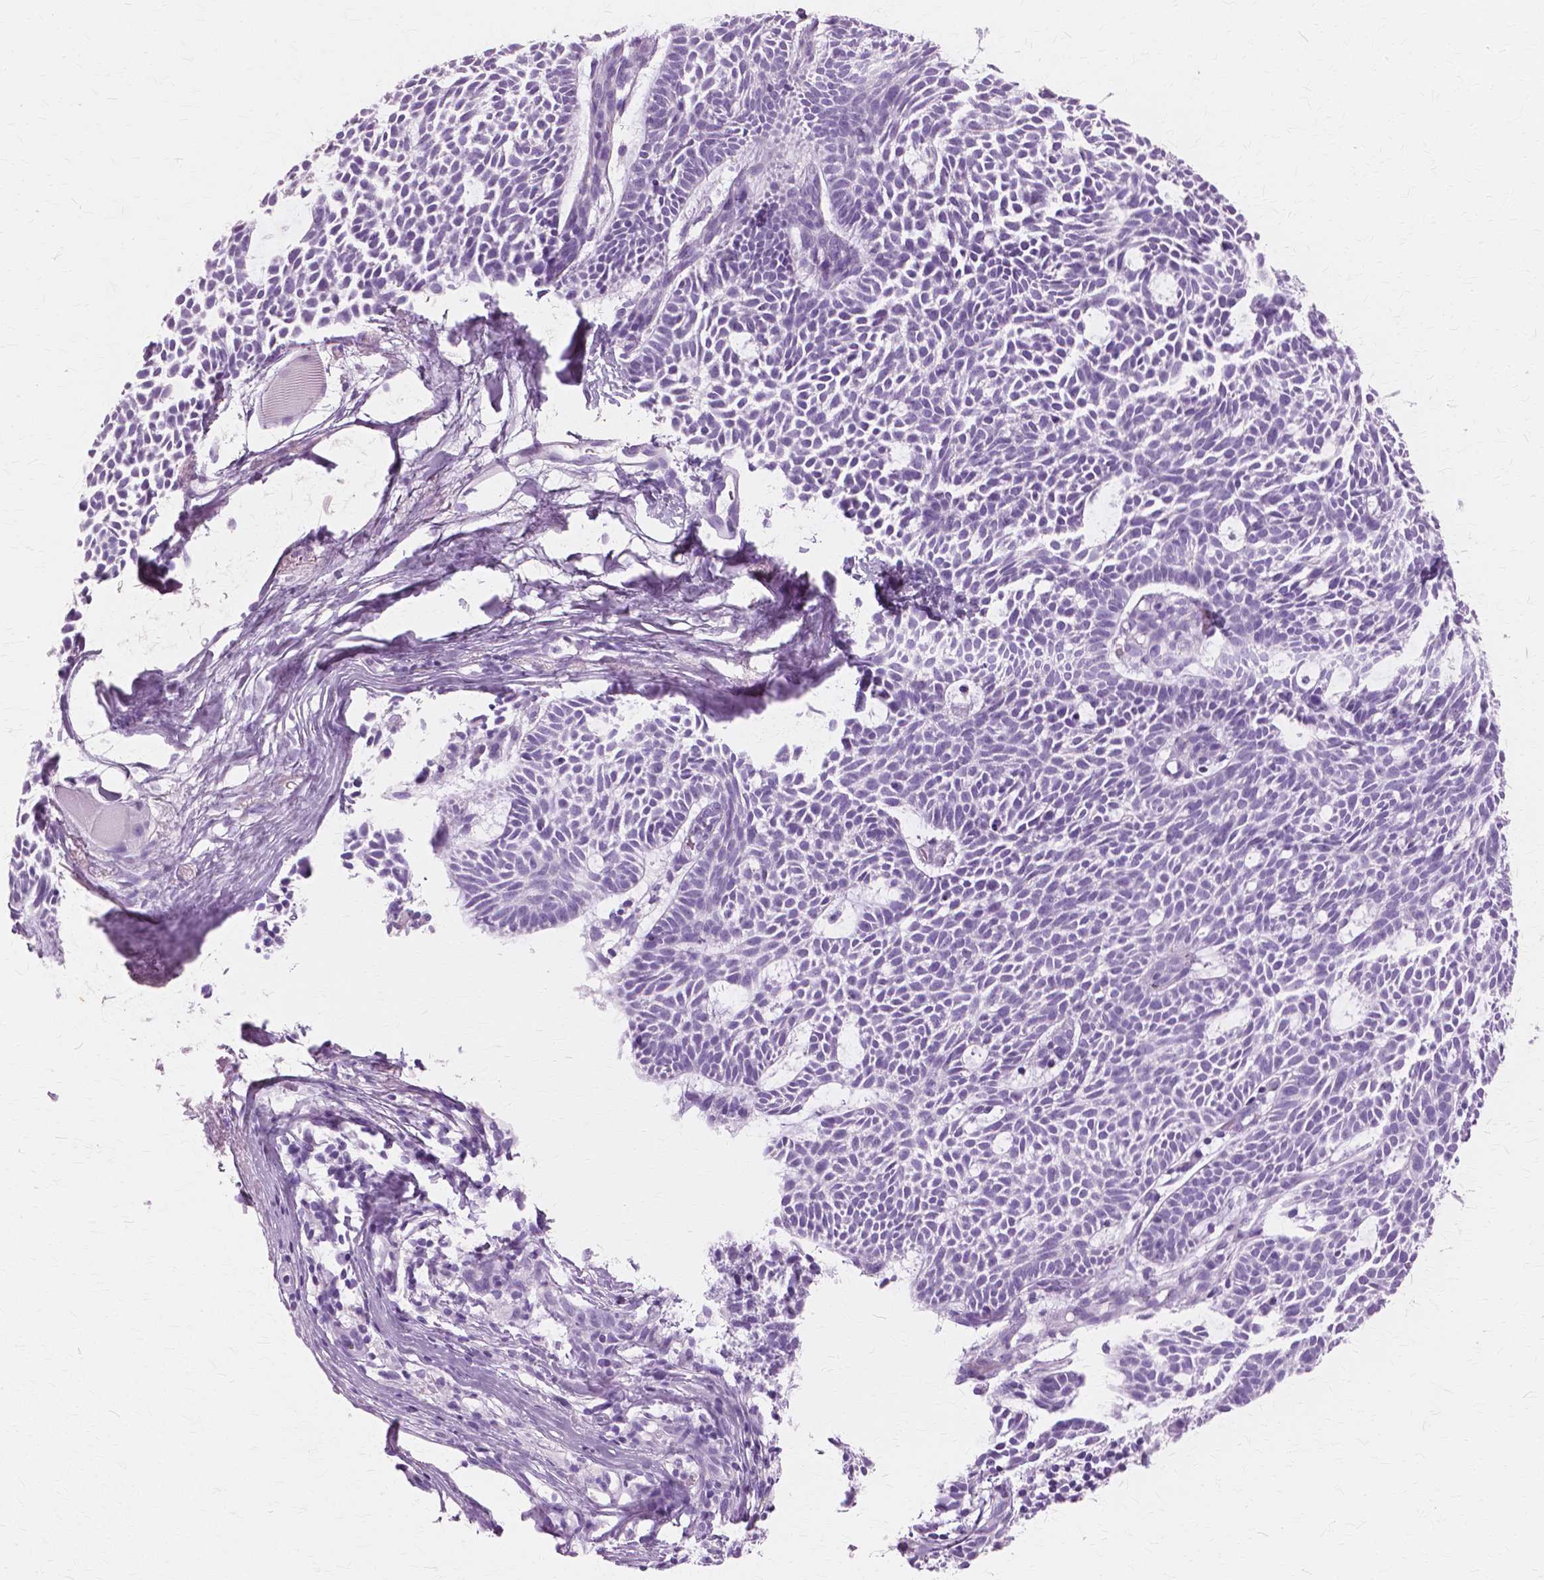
{"staining": {"intensity": "negative", "quantity": "none", "location": "none"}, "tissue": "skin cancer", "cell_type": "Tumor cells", "image_type": "cancer", "snomed": [{"axis": "morphology", "description": "Basal cell carcinoma"}, {"axis": "topography", "description": "Skin"}], "caption": "IHC micrograph of neoplastic tissue: human basal cell carcinoma (skin) stained with DAB (3,3'-diaminobenzidine) reveals no significant protein staining in tumor cells.", "gene": "SFTPD", "patient": {"sex": "male", "age": 83}}